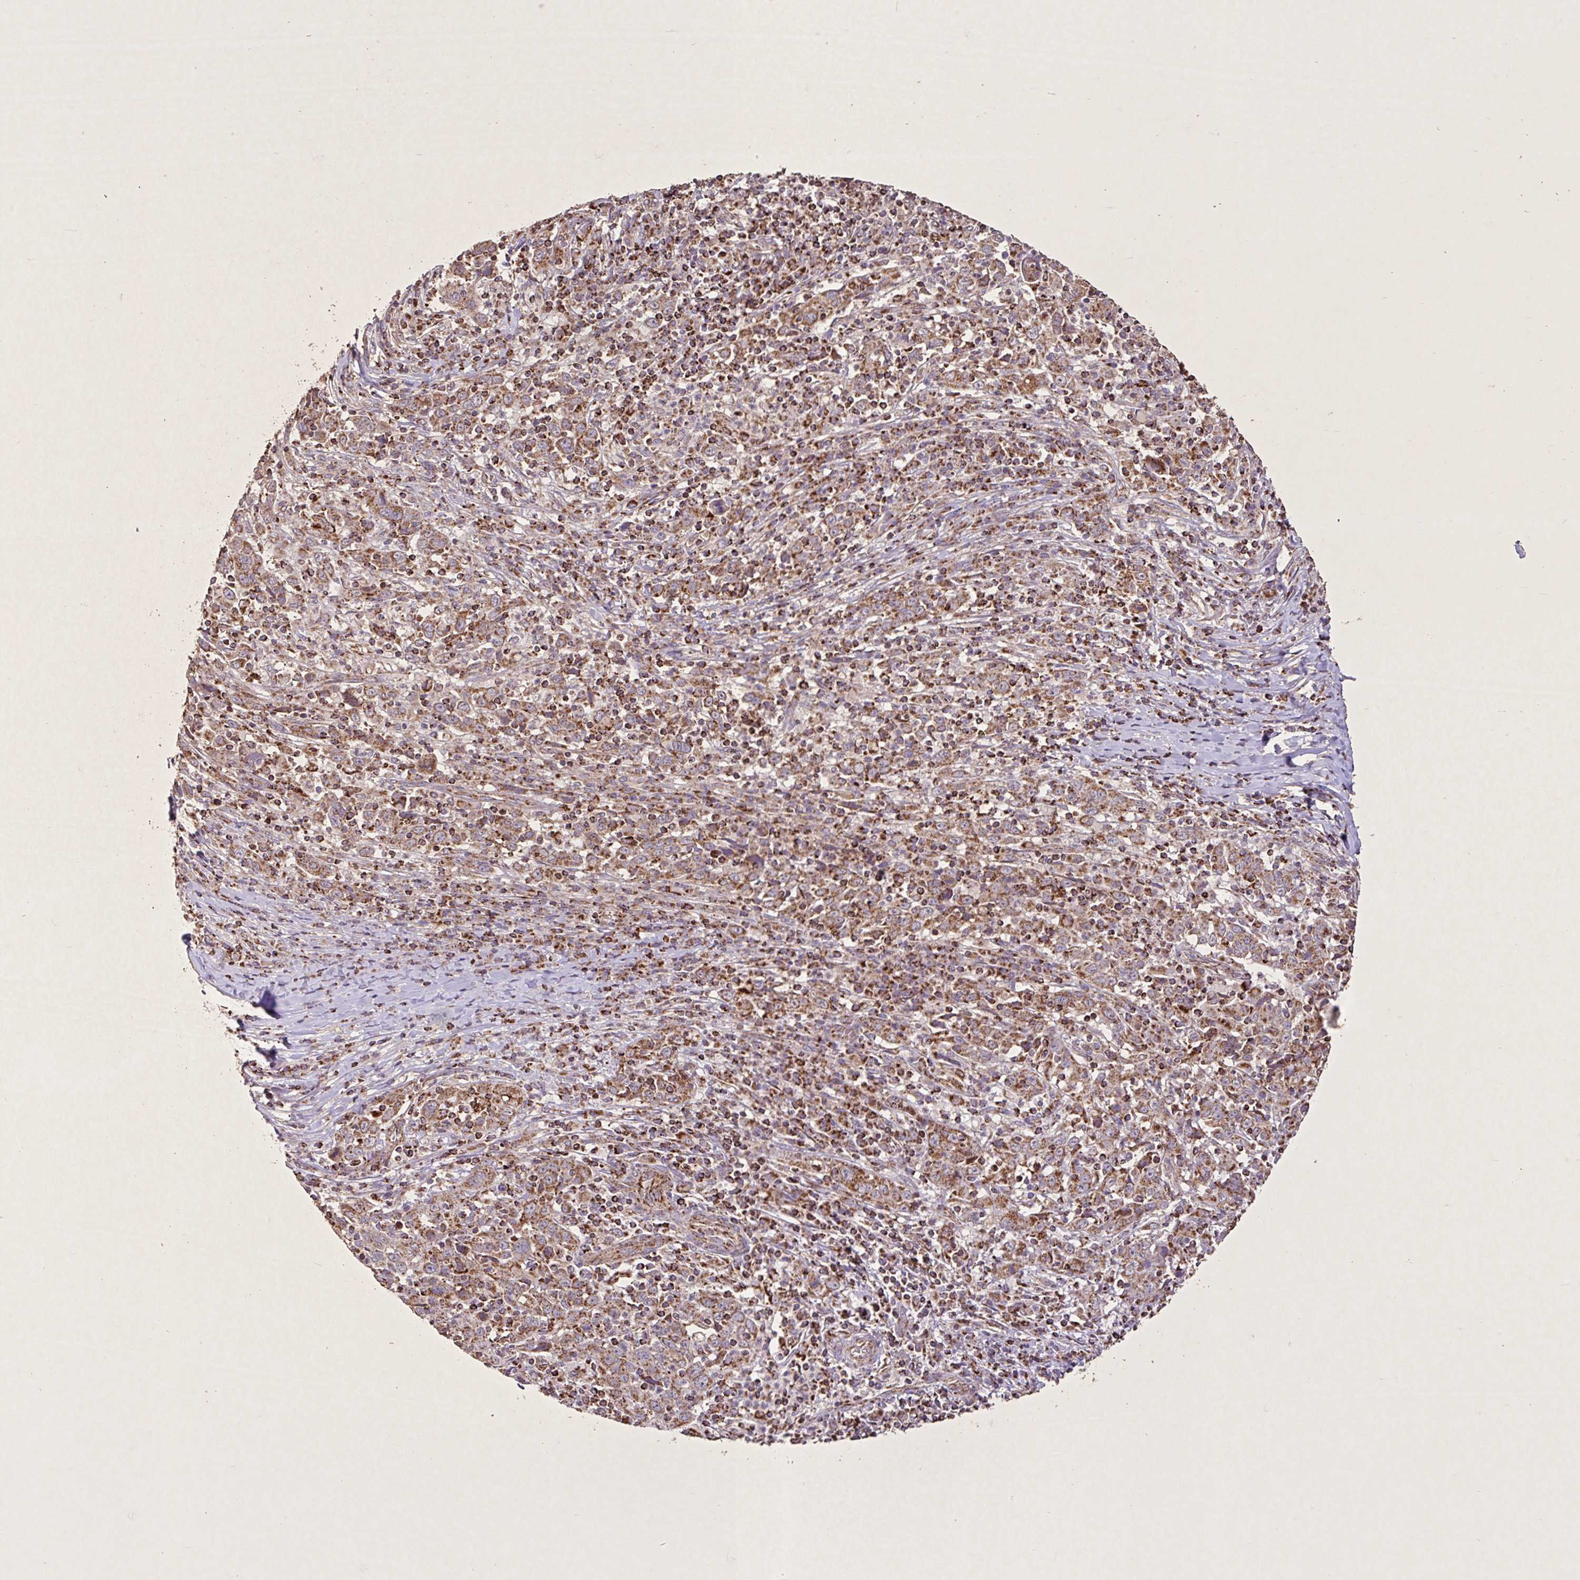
{"staining": {"intensity": "moderate", "quantity": ">75%", "location": "cytoplasmic/membranous"}, "tissue": "cervical cancer", "cell_type": "Tumor cells", "image_type": "cancer", "snomed": [{"axis": "morphology", "description": "Squamous cell carcinoma, NOS"}, {"axis": "topography", "description": "Cervix"}], "caption": "Immunohistochemistry (IHC) image of neoplastic tissue: cervical squamous cell carcinoma stained using immunohistochemistry reveals medium levels of moderate protein expression localized specifically in the cytoplasmic/membranous of tumor cells, appearing as a cytoplasmic/membranous brown color.", "gene": "AGK", "patient": {"sex": "female", "age": 46}}